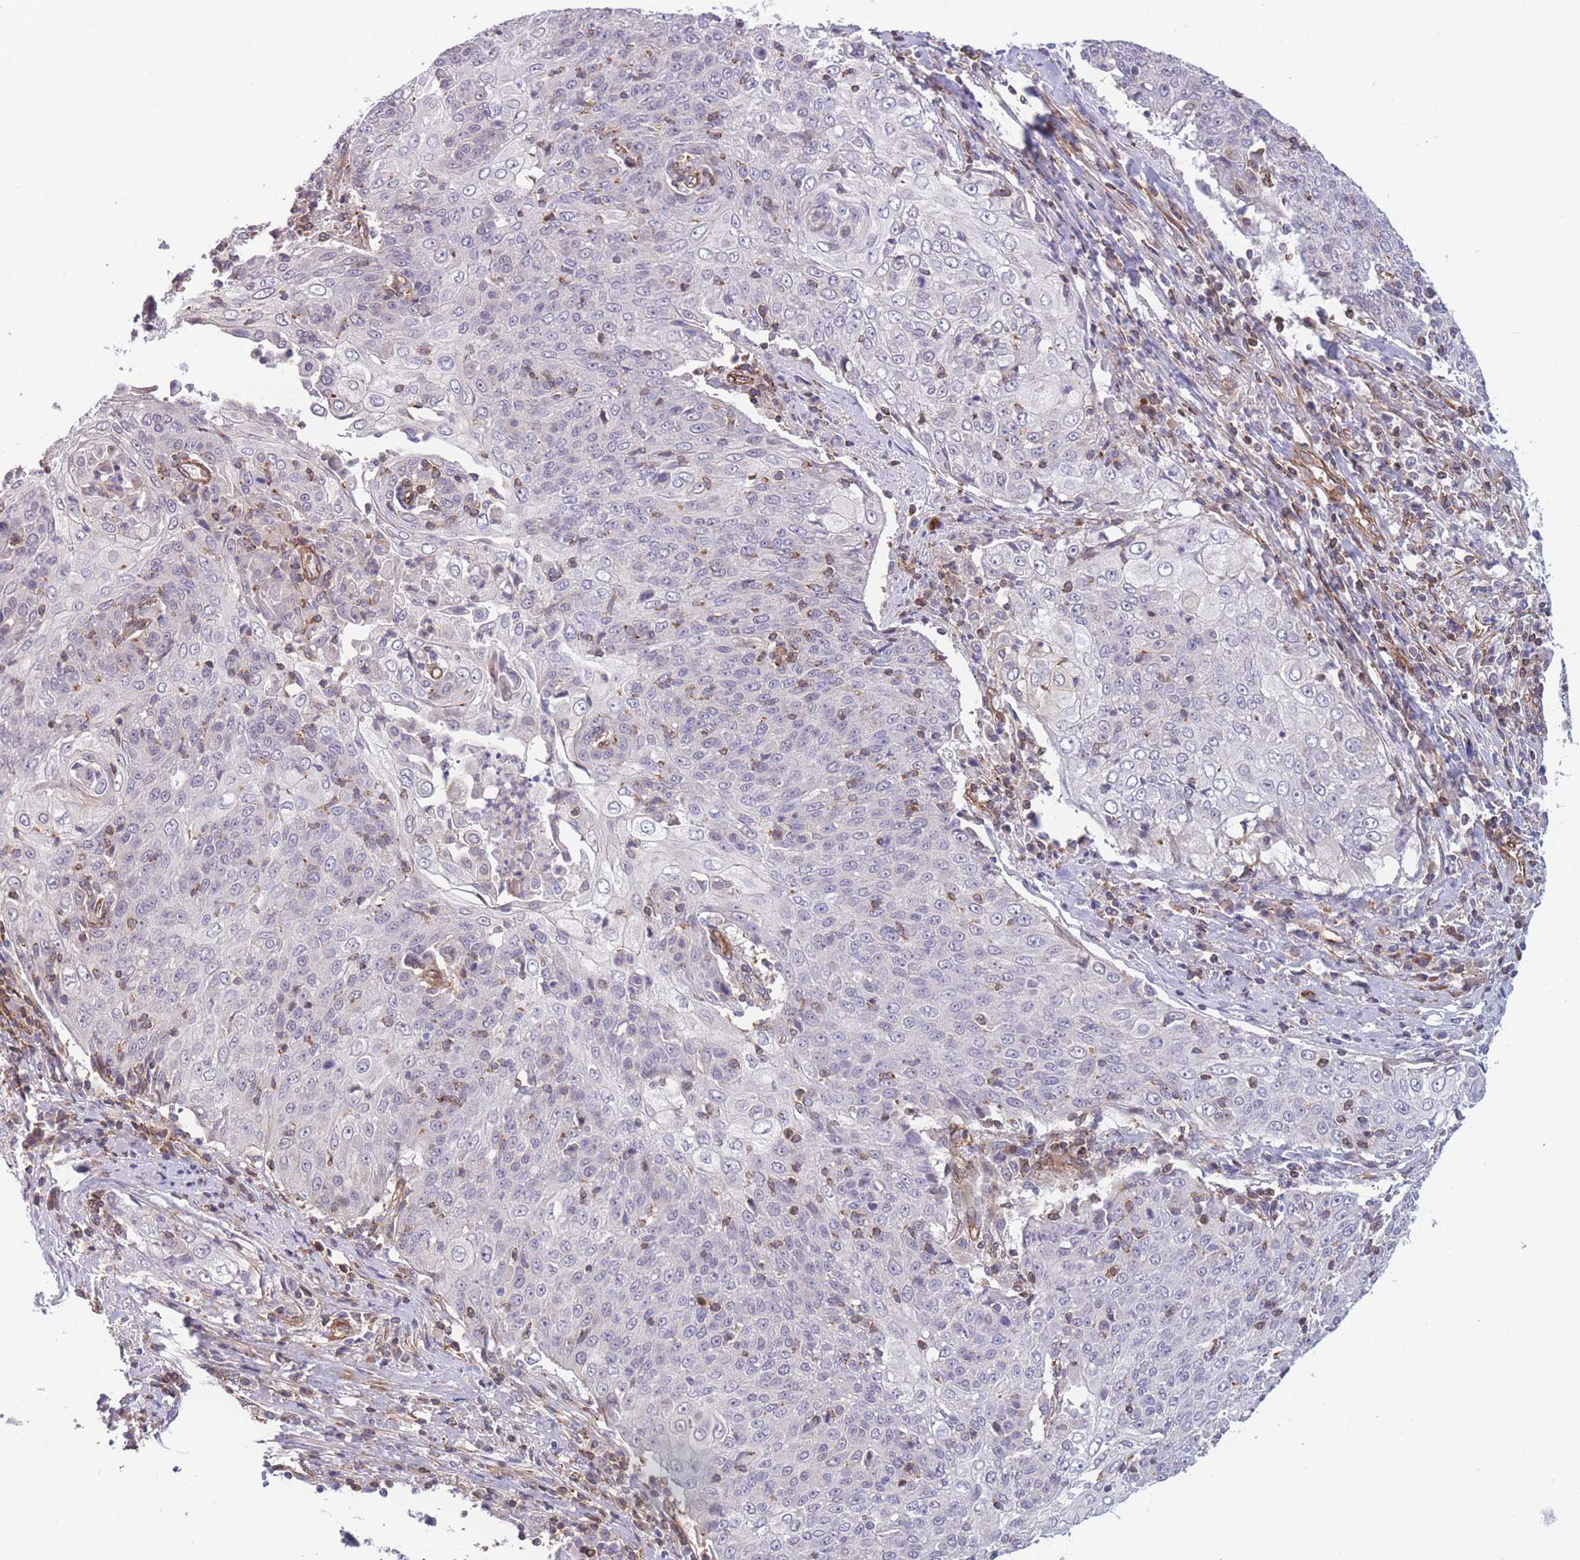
{"staining": {"intensity": "negative", "quantity": "none", "location": "none"}, "tissue": "cervical cancer", "cell_type": "Tumor cells", "image_type": "cancer", "snomed": [{"axis": "morphology", "description": "Squamous cell carcinoma, NOS"}, {"axis": "topography", "description": "Cervix"}], "caption": "Tumor cells show no significant protein positivity in cervical cancer (squamous cell carcinoma).", "gene": "CDC25B", "patient": {"sex": "female", "age": 48}}